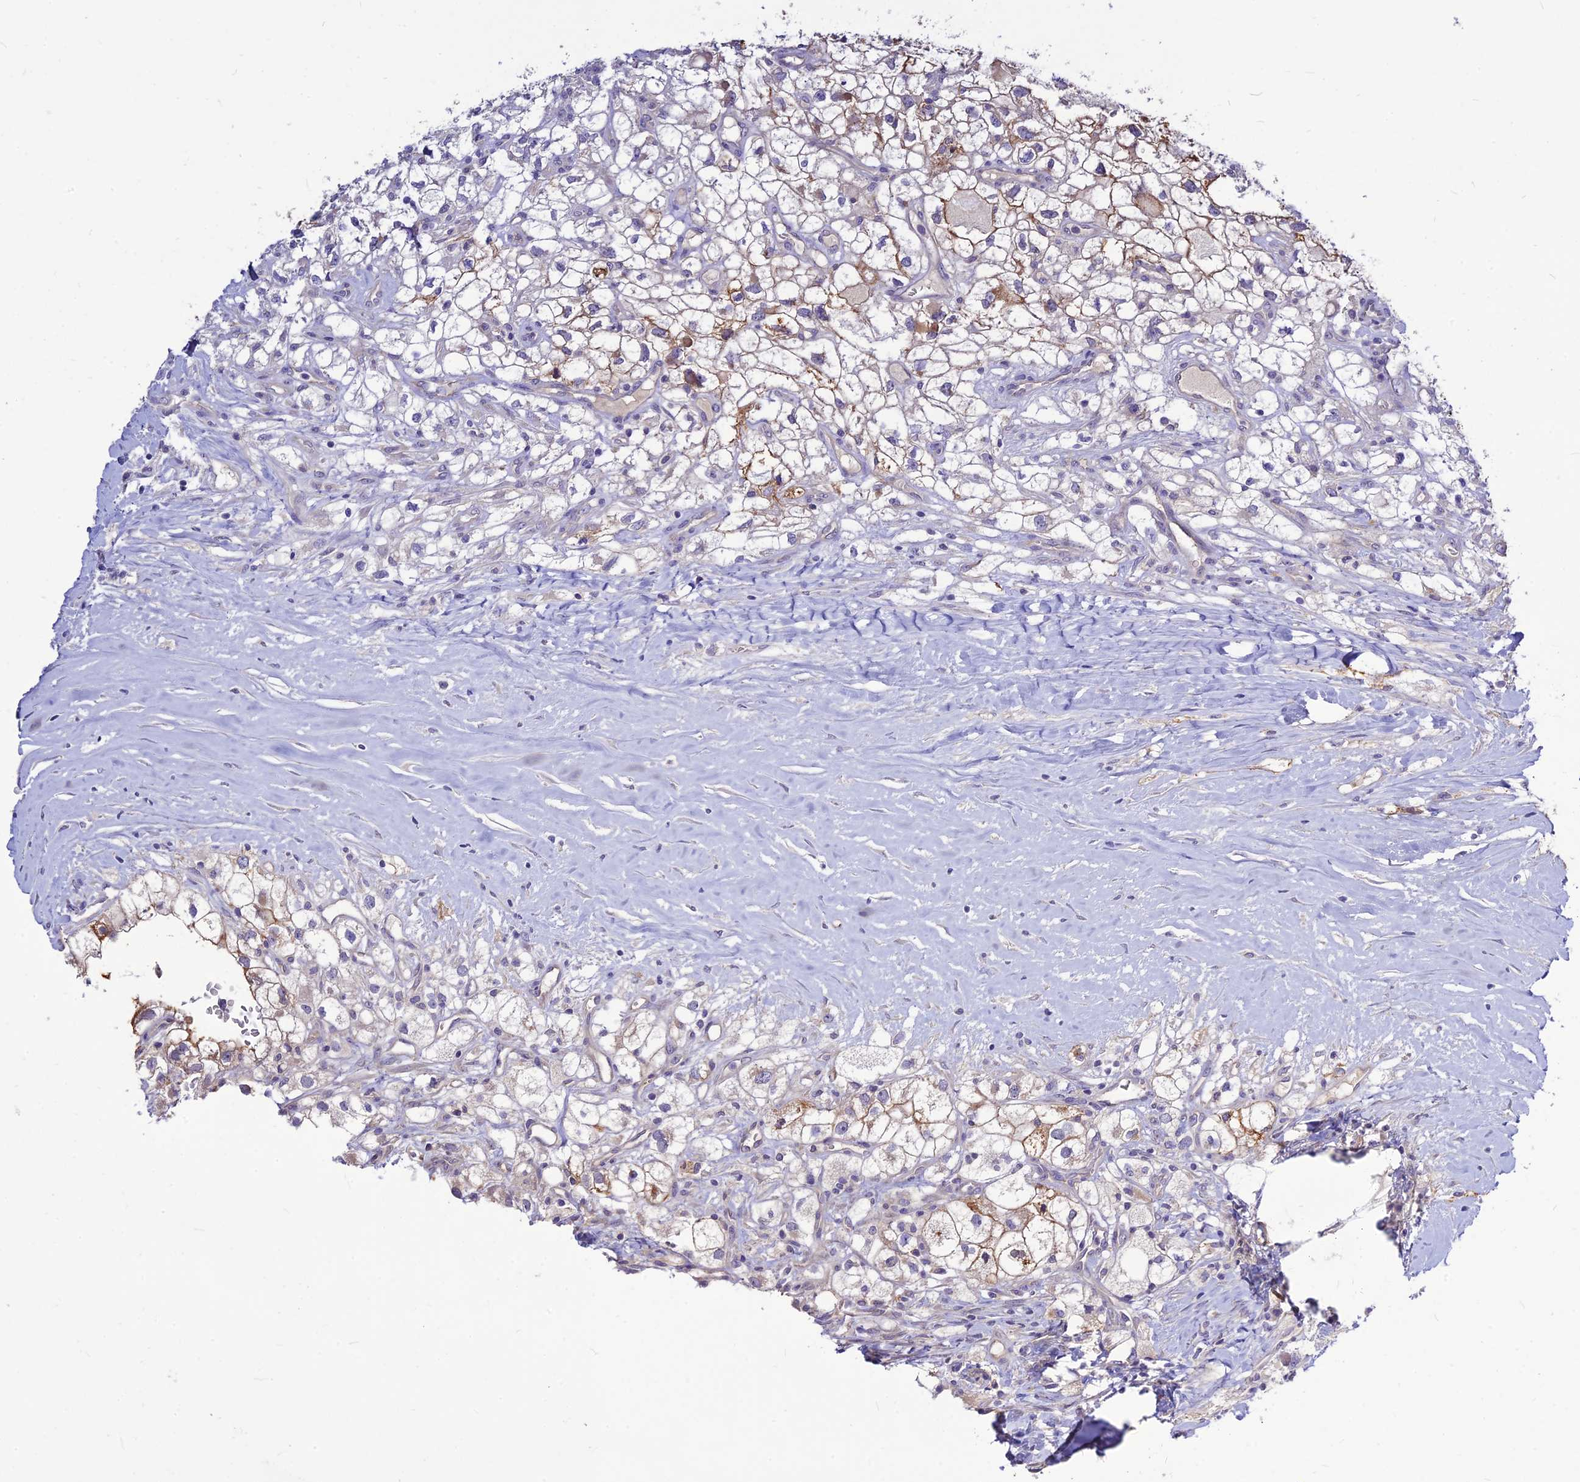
{"staining": {"intensity": "moderate", "quantity": "<25%", "location": "cytoplasmic/membranous"}, "tissue": "renal cancer", "cell_type": "Tumor cells", "image_type": "cancer", "snomed": [{"axis": "morphology", "description": "Adenocarcinoma, NOS"}, {"axis": "topography", "description": "Kidney"}], "caption": "Moderate cytoplasmic/membranous staining for a protein is present in about <25% of tumor cells of adenocarcinoma (renal) using immunohistochemistry (IHC).", "gene": "CZIB", "patient": {"sex": "male", "age": 59}}